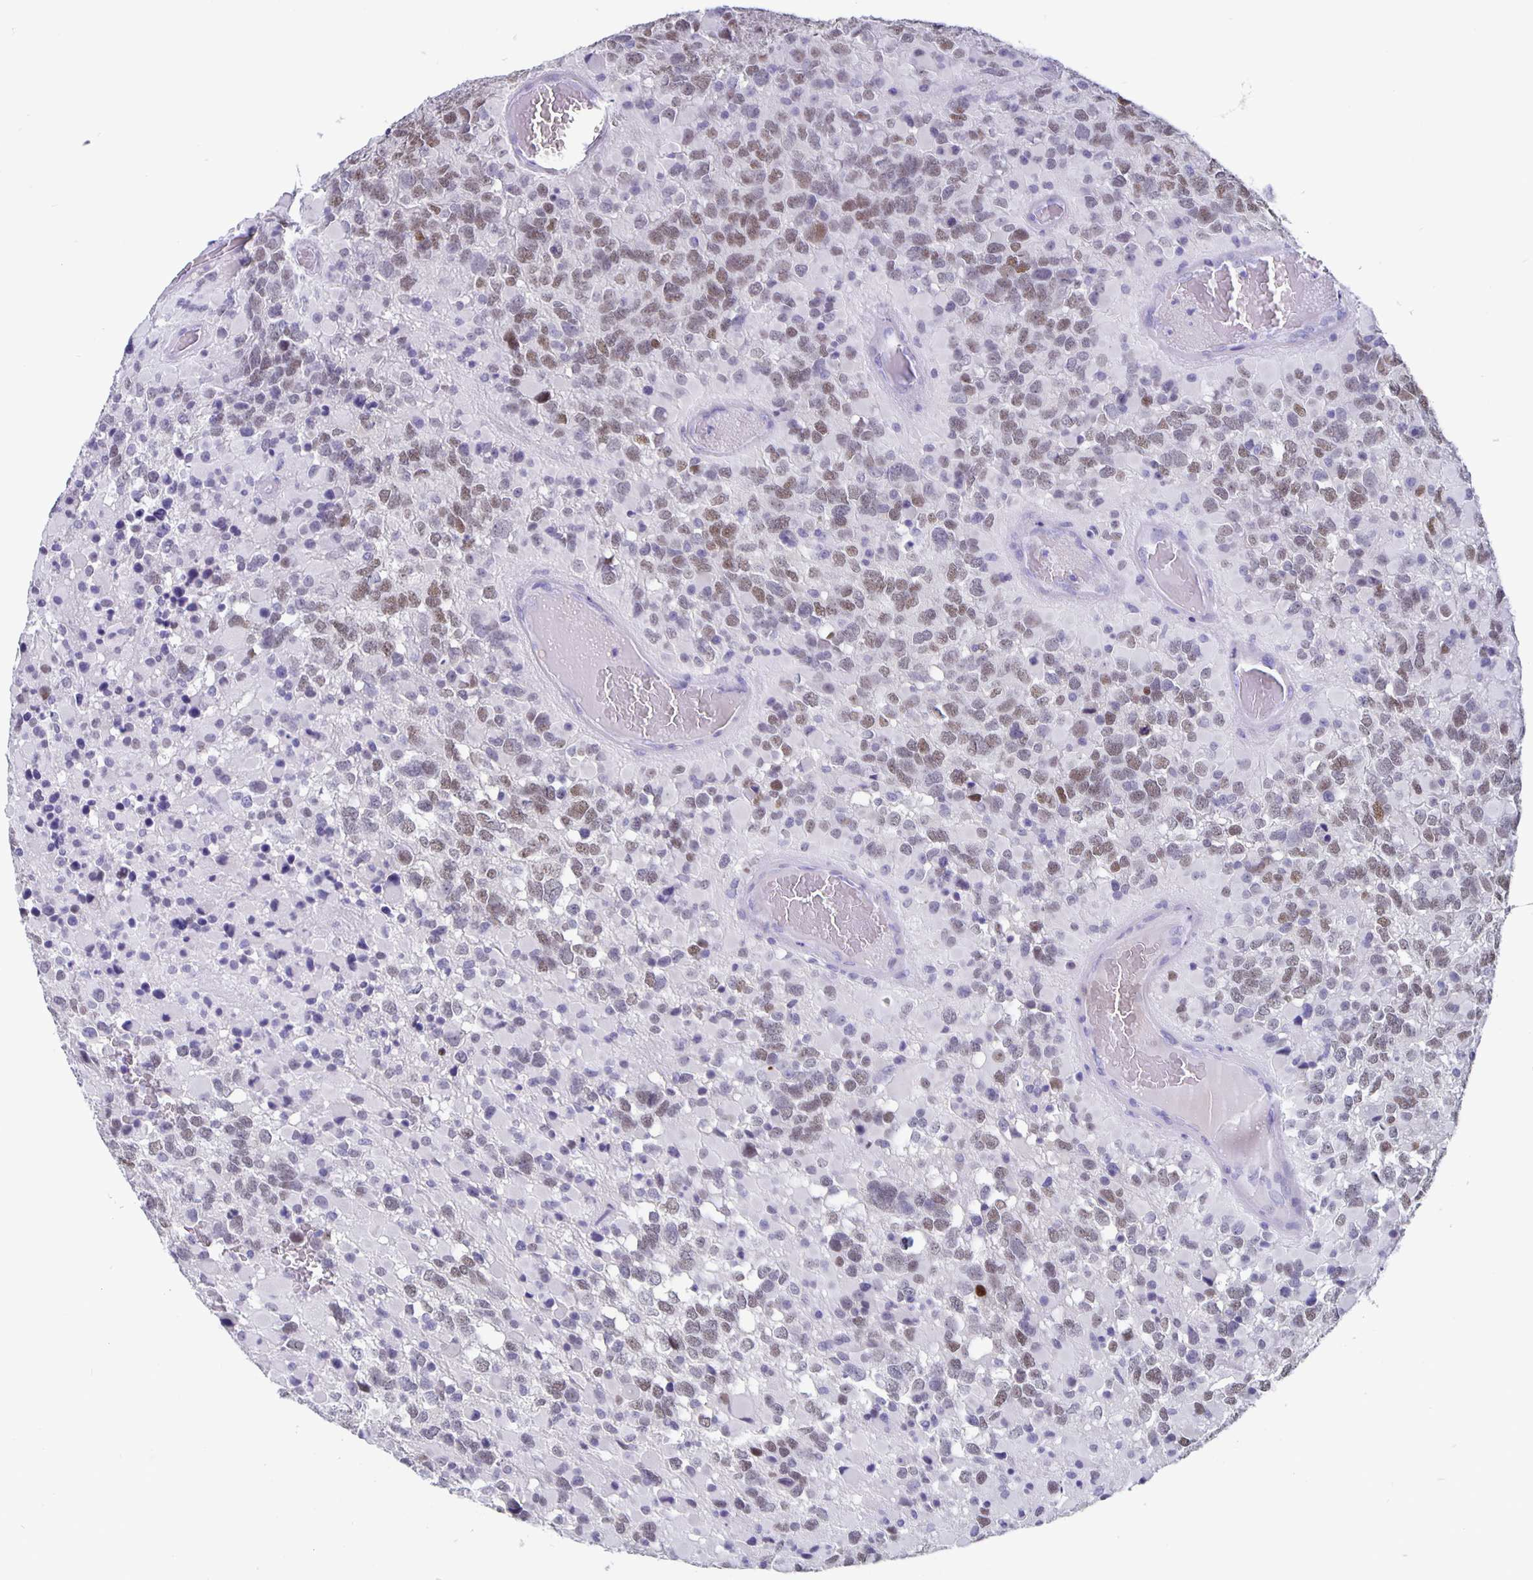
{"staining": {"intensity": "moderate", "quantity": "<25%", "location": "nuclear"}, "tissue": "glioma", "cell_type": "Tumor cells", "image_type": "cancer", "snomed": [{"axis": "morphology", "description": "Glioma, malignant, High grade"}, {"axis": "topography", "description": "Brain"}], "caption": "Approximately <25% of tumor cells in human malignant glioma (high-grade) demonstrate moderate nuclear protein positivity as visualized by brown immunohistochemical staining.", "gene": "SATB2", "patient": {"sex": "female", "age": 40}}